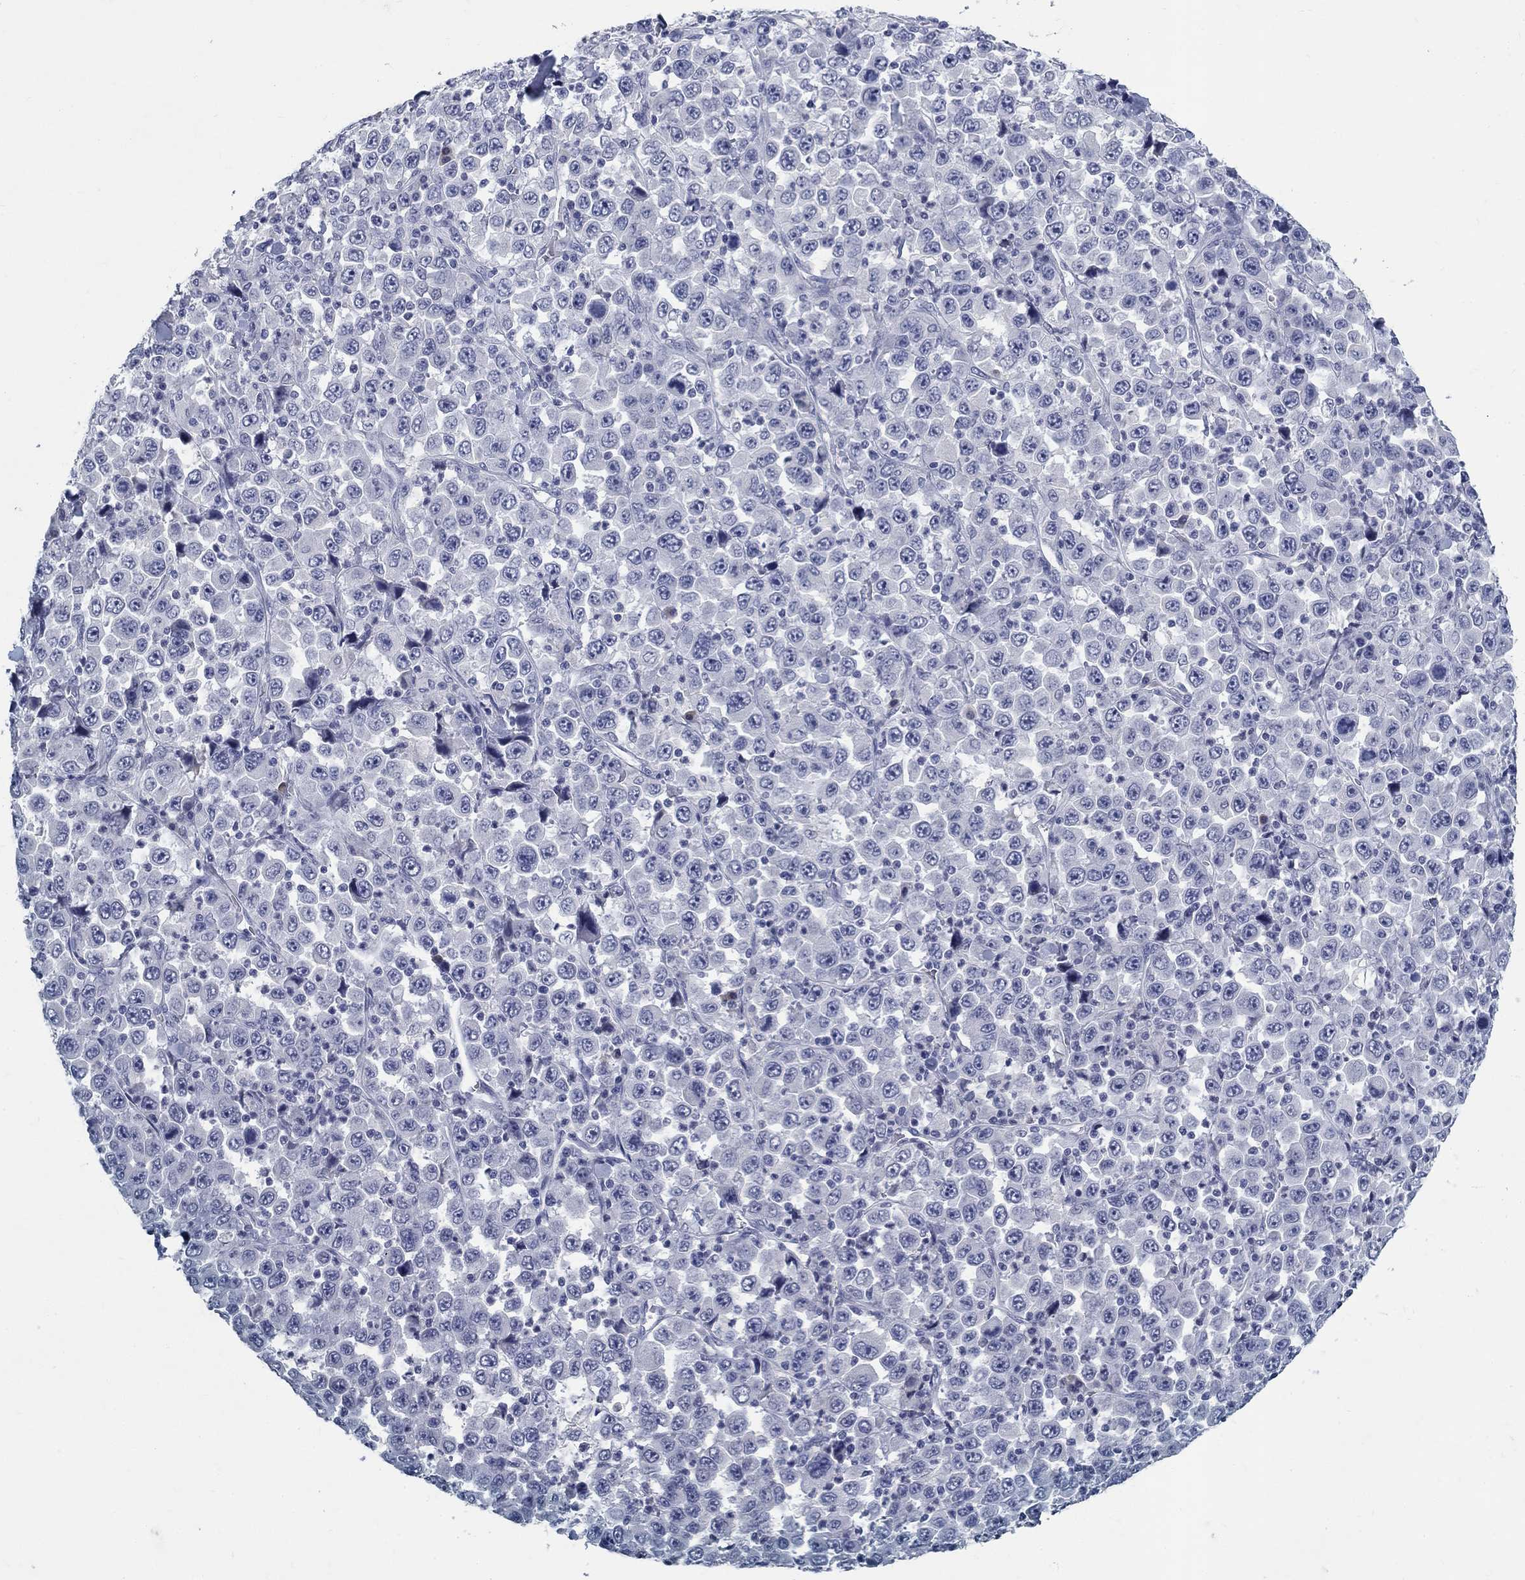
{"staining": {"intensity": "negative", "quantity": "none", "location": "none"}, "tissue": "stomach cancer", "cell_type": "Tumor cells", "image_type": "cancer", "snomed": [{"axis": "morphology", "description": "Normal tissue, NOS"}, {"axis": "morphology", "description": "Adenocarcinoma, NOS"}, {"axis": "topography", "description": "Stomach, upper"}, {"axis": "topography", "description": "Stomach"}], "caption": "Immunohistochemistry image of stomach cancer stained for a protein (brown), which shows no staining in tumor cells. (Brightfield microscopy of DAB immunohistochemistry at high magnification).", "gene": "ELAVL4", "patient": {"sex": "male", "age": 59}}